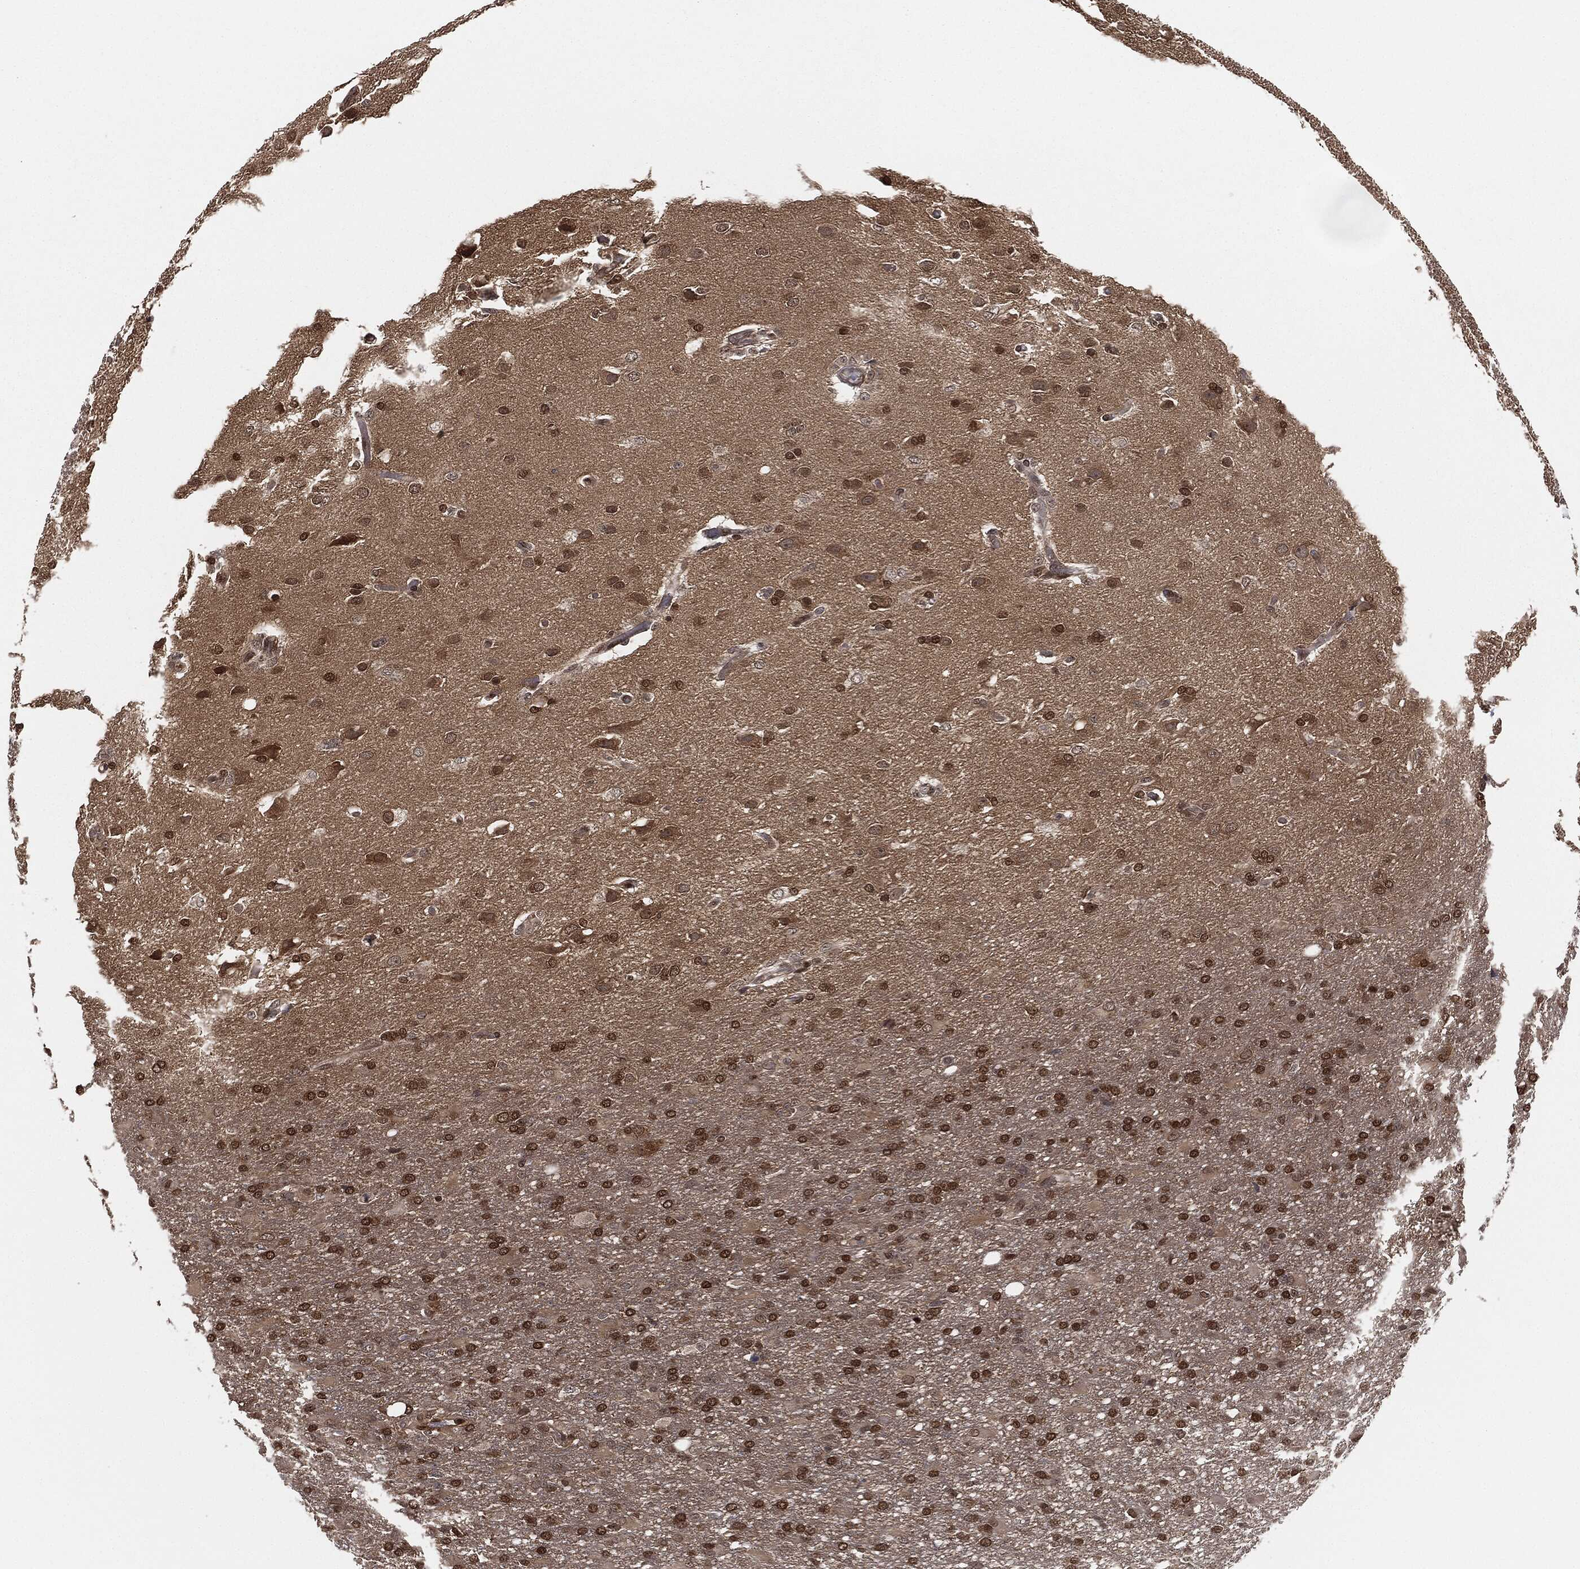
{"staining": {"intensity": "strong", "quantity": ">75%", "location": "cytoplasmic/membranous,nuclear"}, "tissue": "glioma", "cell_type": "Tumor cells", "image_type": "cancer", "snomed": [{"axis": "morphology", "description": "Glioma, malignant, High grade"}, {"axis": "topography", "description": "Brain"}], "caption": "Malignant high-grade glioma was stained to show a protein in brown. There is high levels of strong cytoplasmic/membranous and nuclear staining in about >75% of tumor cells. The staining was performed using DAB, with brown indicating positive protein expression. Nuclei are stained blue with hematoxylin.", "gene": "CAPRIN2", "patient": {"sex": "male", "age": 68}}